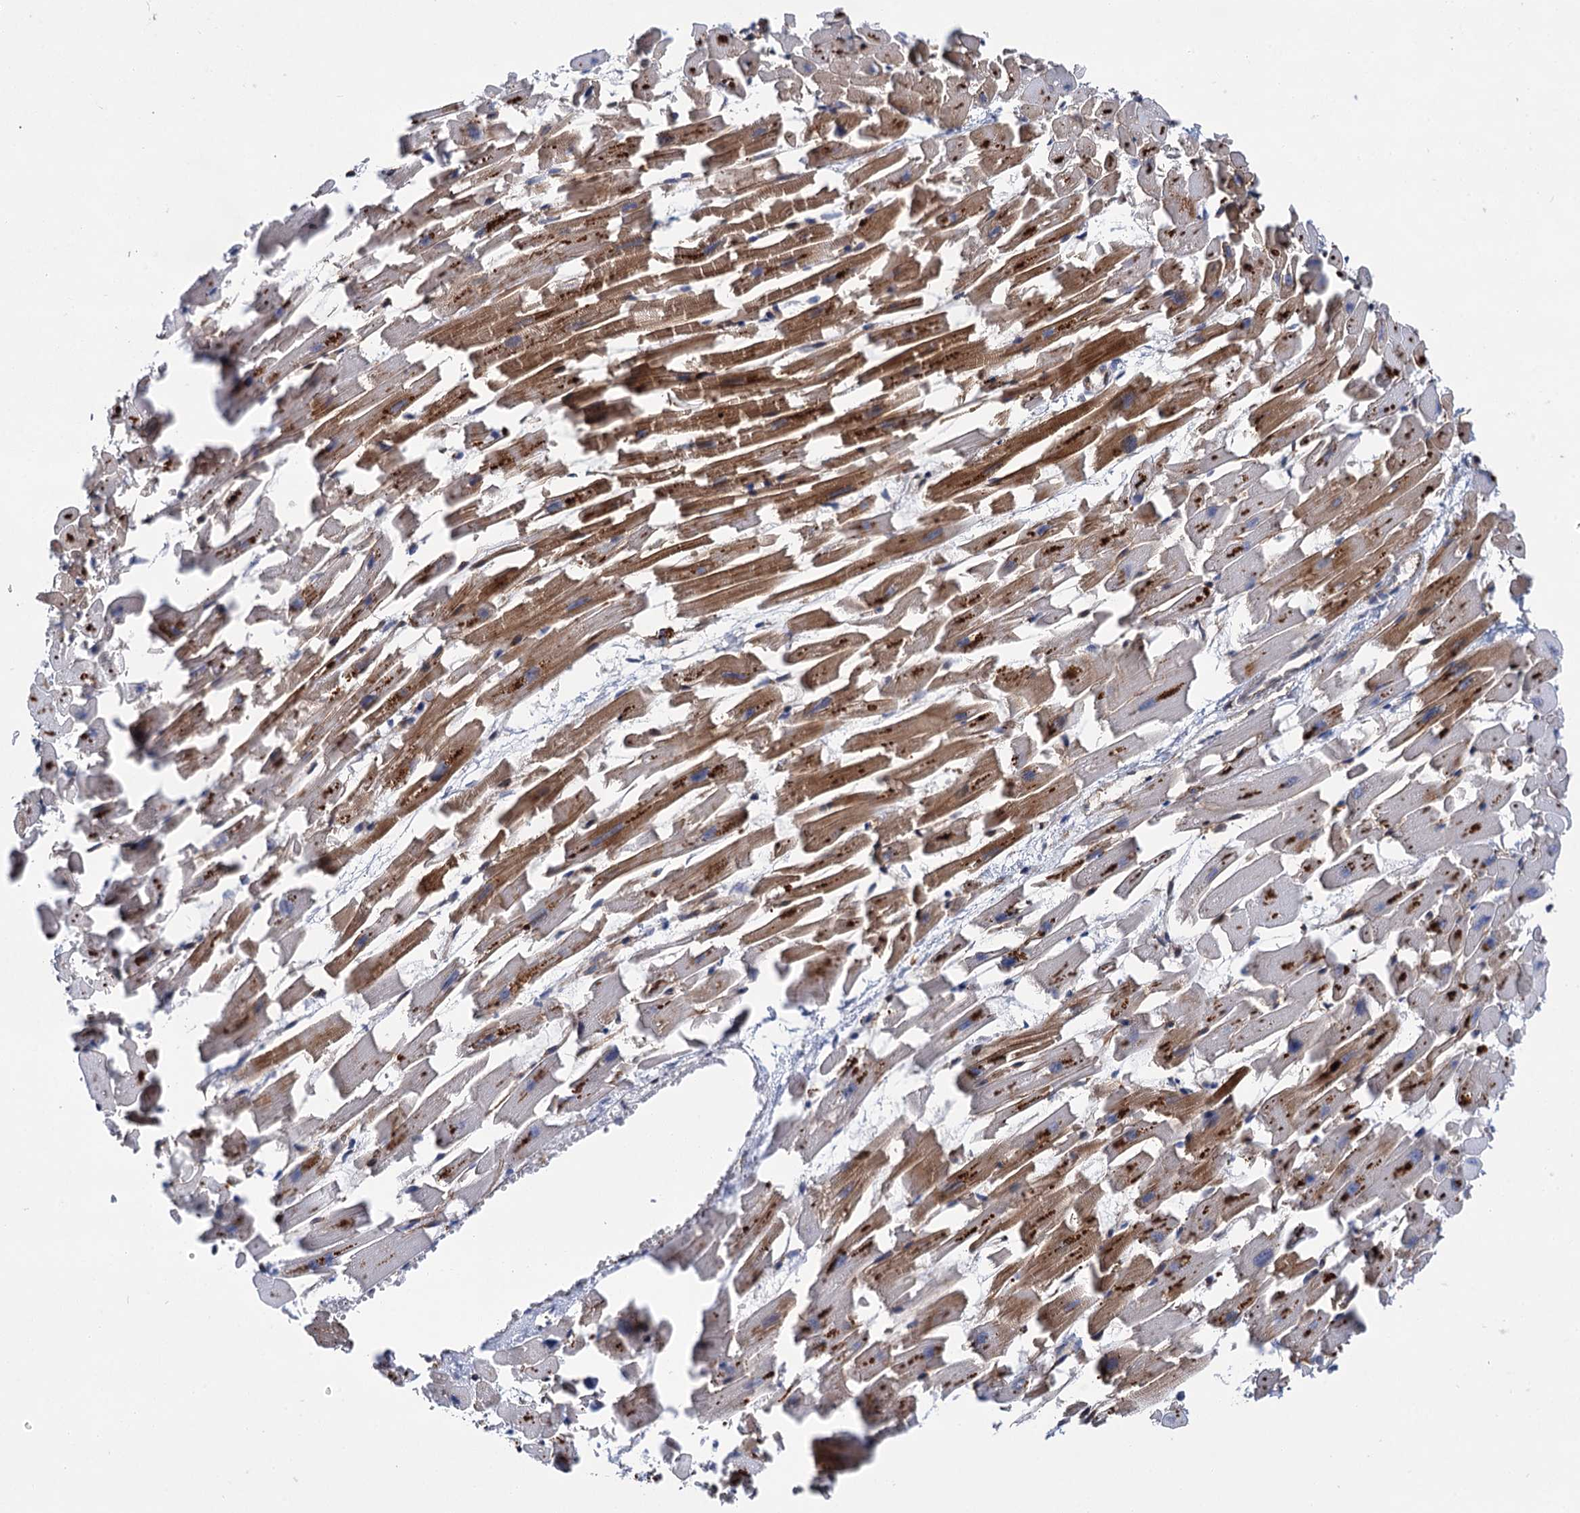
{"staining": {"intensity": "strong", "quantity": ">75%", "location": "cytoplasmic/membranous"}, "tissue": "heart muscle", "cell_type": "Cardiomyocytes", "image_type": "normal", "snomed": [{"axis": "morphology", "description": "Normal tissue, NOS"}, {"axis": "topography", "description": "Heart"}], "caption": "An image of heart muscle stained for a protein demonstrates strong cytoplasmic/membranous brown staining in cardiomyocytes.", "gene": "ABLIM1", "patient": {"sex": "female", "age": 64}}